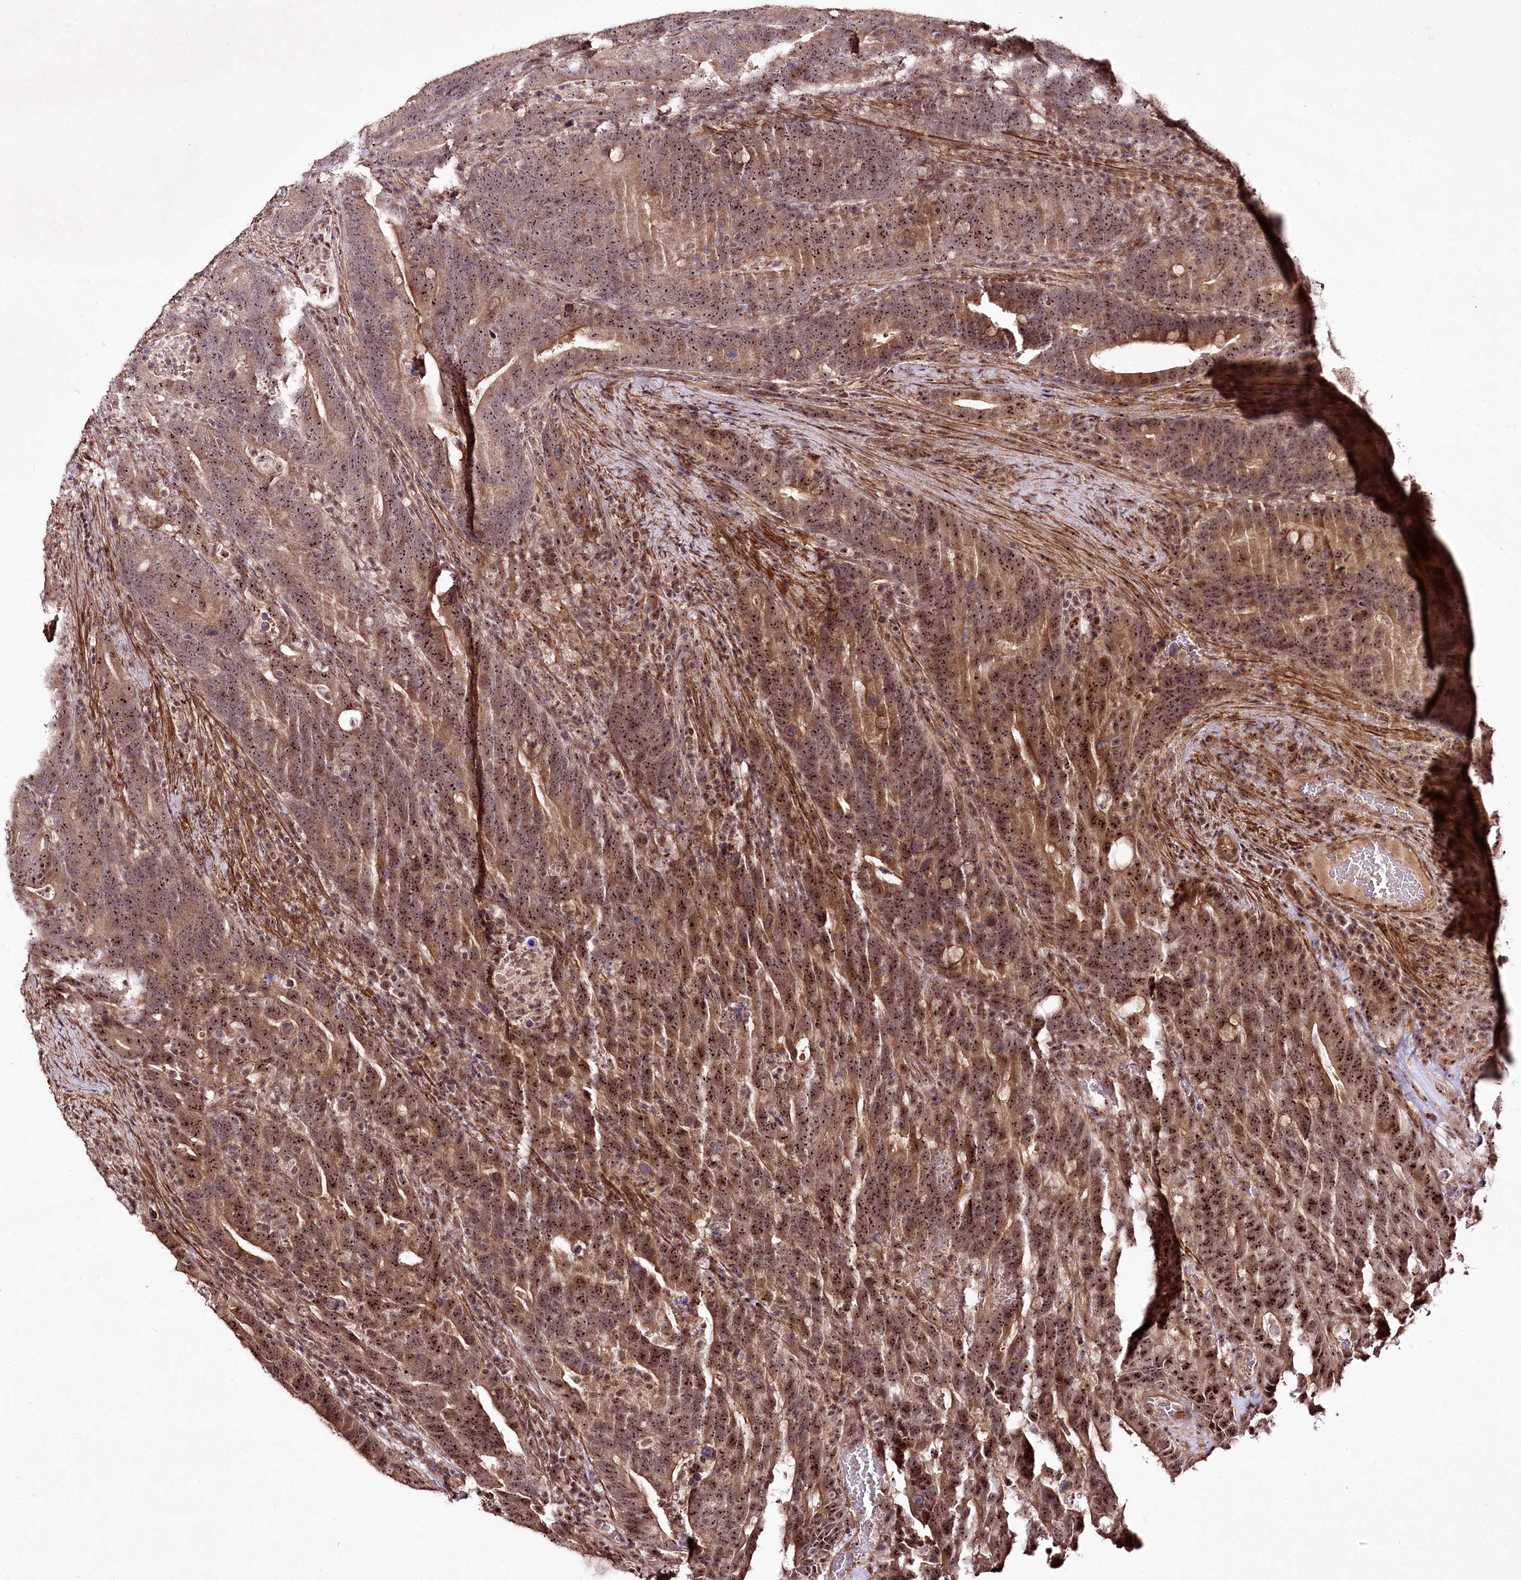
{"staining": {"intensity": "moderate", "quantity": ">75%", "location": "cytoplasmic/membranous,nuclear"}, "tissue": "colorectal cancer", "cell_type": "Tumor cells", "image_type": "cancer", "snomed": [{"axis": "morphology", "description": "Adenocarcinoma, NOS"}, {"axis": "topography", "description": "Colon"}], "caption": "Human colorectal cancer (adenocarcinoma) stained for a protein (brown) displays moderate cytoplasmic/membranous and nuclear positive positivity in about >75% of tumor cells.", "gene": "CCDC59", "patient": {"sex": "female", "age": 66}}